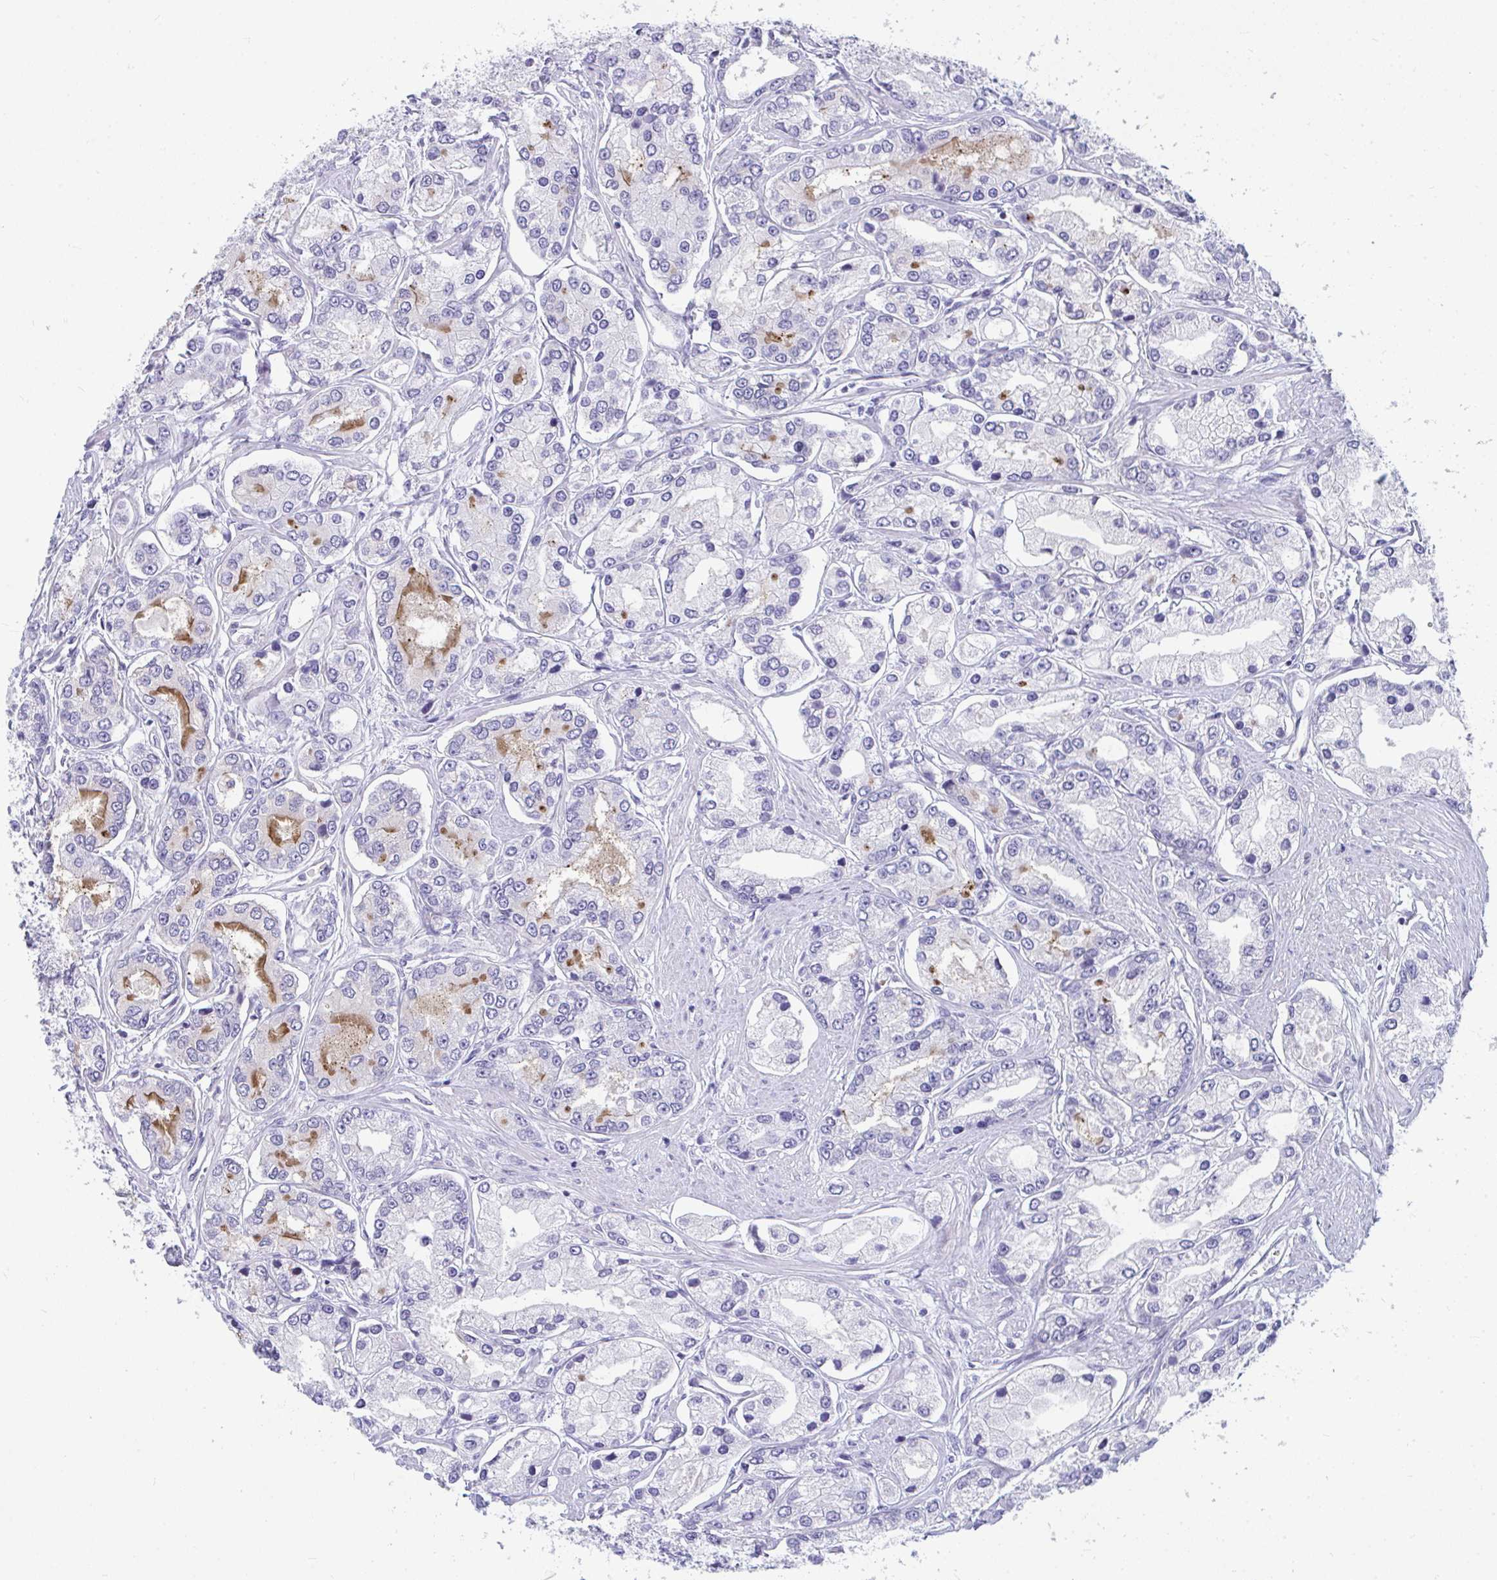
{"staining": {"intensity": "negative", "quantity": "none", "location": "none"}, "tissue": "prostate cancer", "cell_type": "Tumor cells", "image_type": "cancer", "snomed": [{"axis": "morphology", "description": "Adenocarcinoma, High grade"}, {"axis": "topography", "description": "Prostate"}], "caption": "This is an immunohistochemistry (IHC) photomicrograph of human prostate cancer (high-grade adenocarcinoma). There is no staining in tumor cells.", "gene": "TTC30B", "patient": {"sex": "male", "age": 66}}